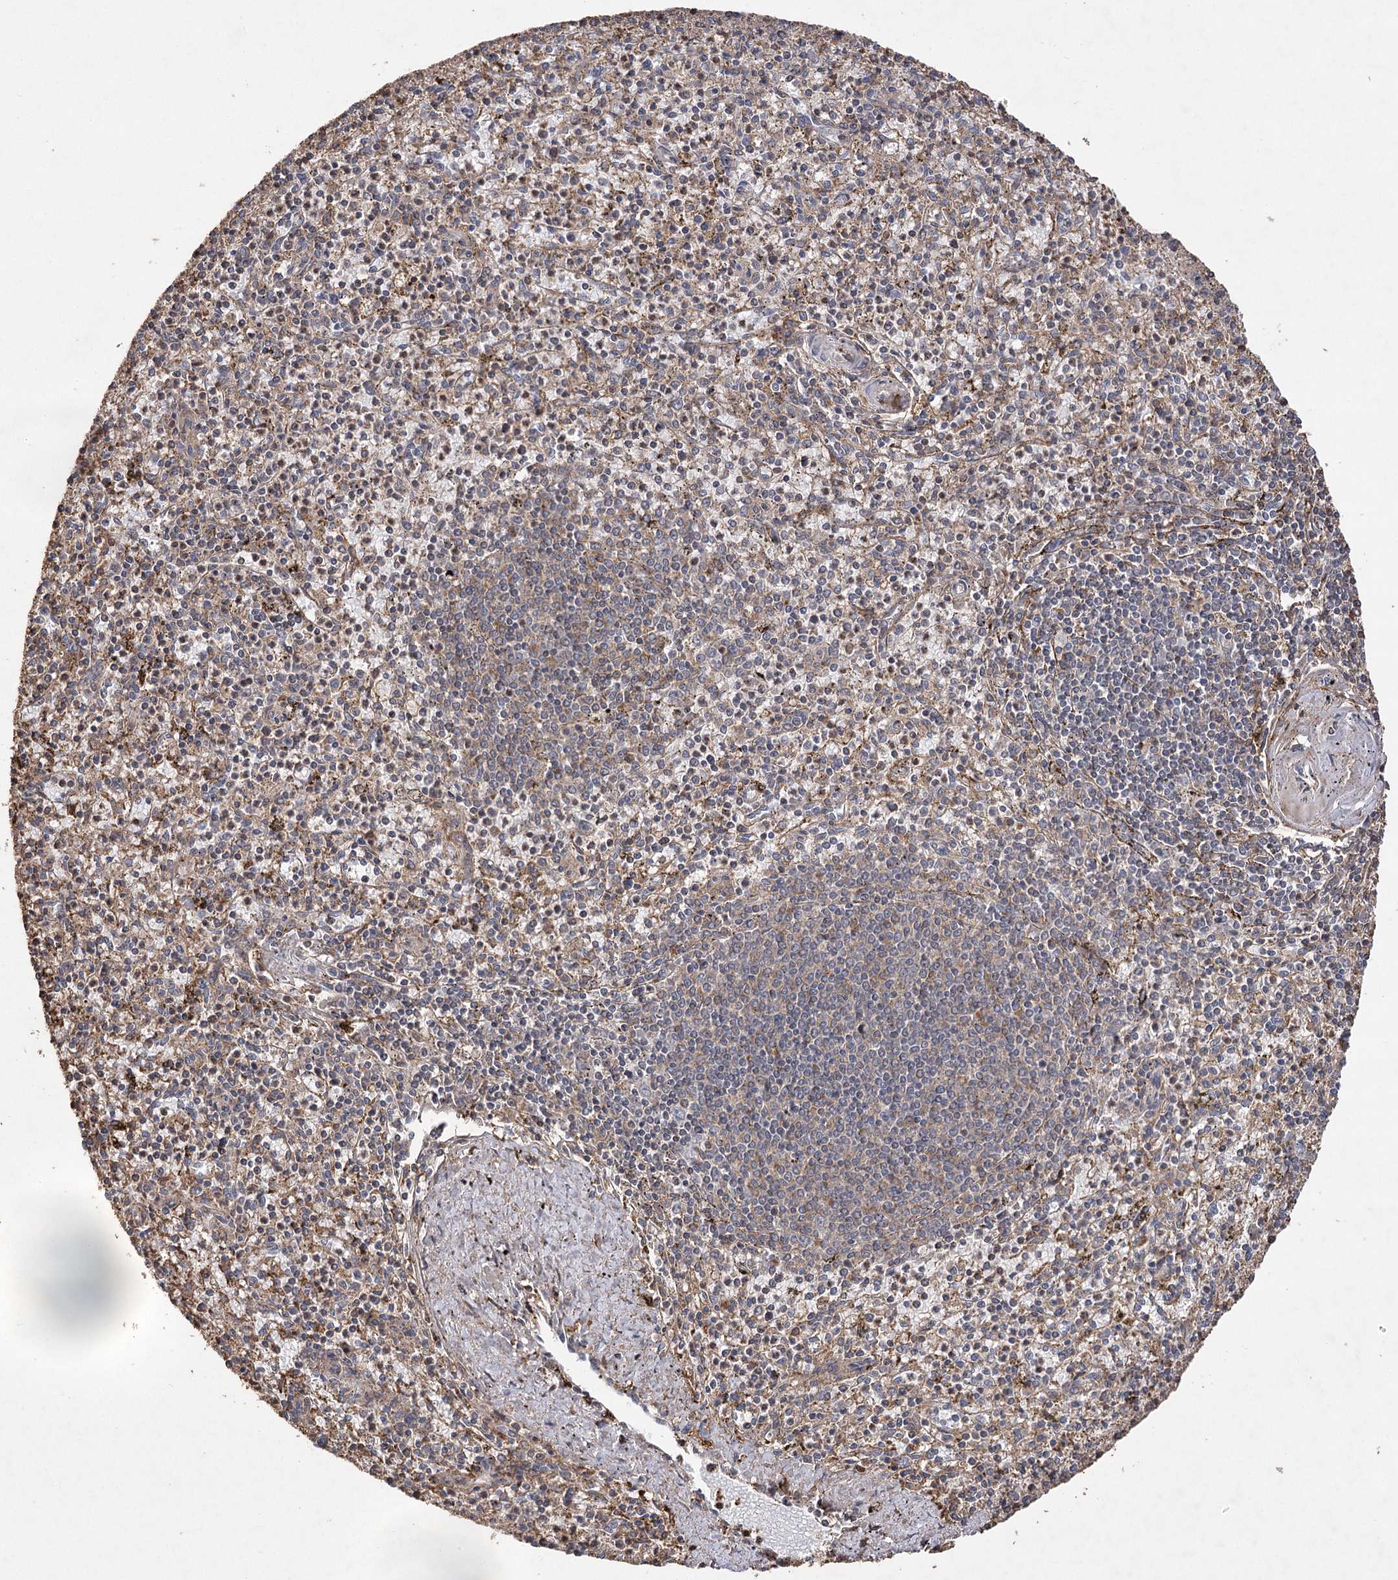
{"staining": {"intensity": "moderate", "quantity": "25%-75%", "location": "cytoplasmic/membranous"}, "tissue": "spleen", "cell_type": "Cells in red pulp", "image_type": "normal", "snomed": [{"axis": "morphology", "description": "Normal tissue, NOS"}, {"axis": "topography", "description": "Spleen"}], "caption": "A micrograph of spleen stained for a protein demonstrates moderate cytoplasmic/membranous brown staining in cells in red pulp. (DAB IHC, brown staining for protein, blue staining for nuclei).", "gene": "OBSL1", "patient": {"sex": "male", "age": 72}}